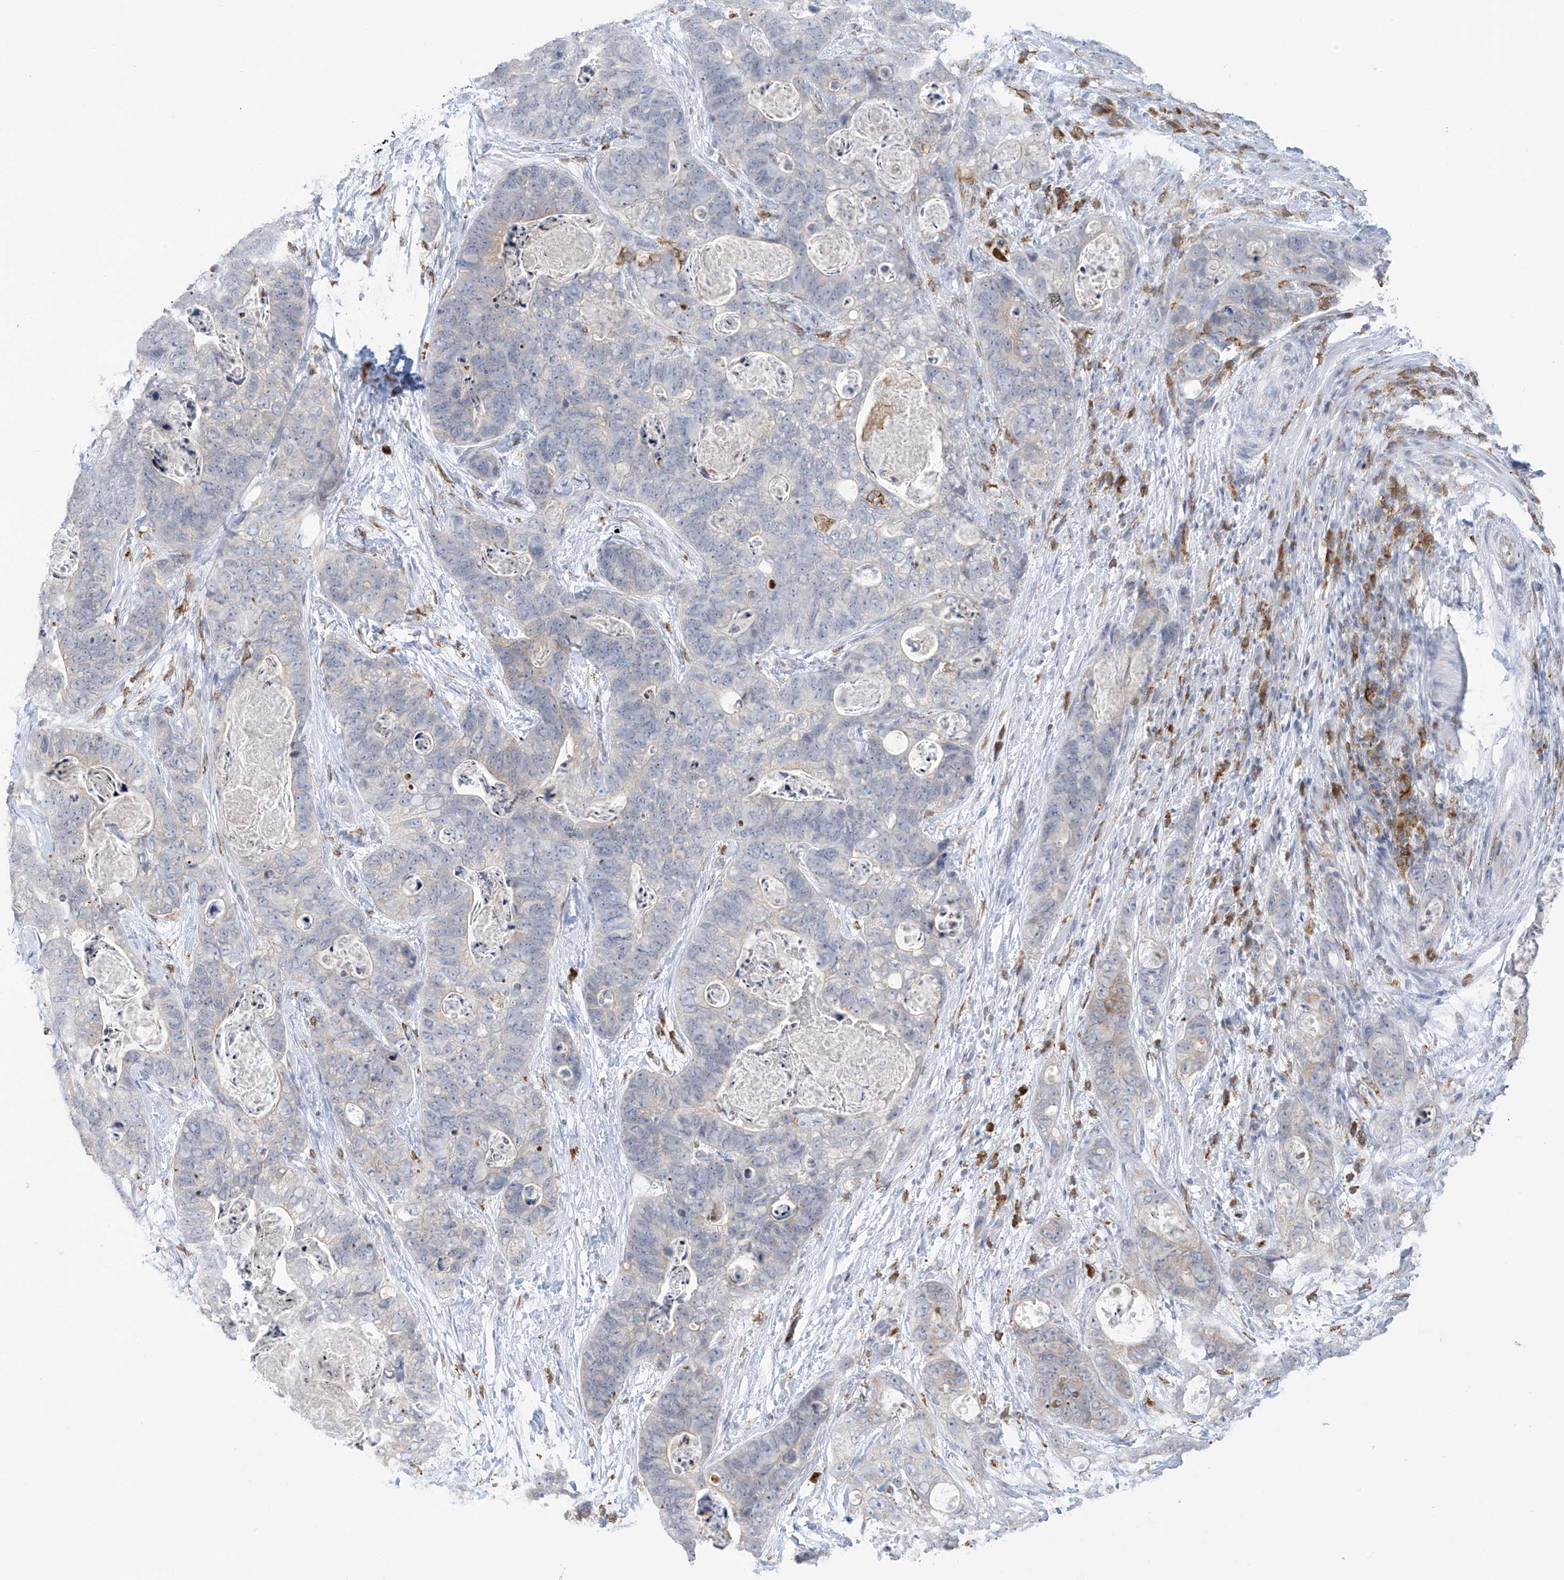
{"staining": {"intensity": "weak", "quantity": "<25%", "location": "cytoplasmic/membranous"}, "tissue": "stomach cancer", "cell_type": "Tumor cells", "image_type": "cancer", "snomed": [{"axis": "morphology", "description": "Adenocarcinoma, NOS"}, {"axis": "topography", "description": "Stomach"}], "caption": "DAB immunohistochemical staining of human stomach cancer displays no significant staining in tumor cells. (Stains: DAB IHC with hematoxylin counter stain, Microscopy: brightfield microscopy at high magnification).", "gene": "TBXAS1", "patient": {"sex": "female", "age": 89}}